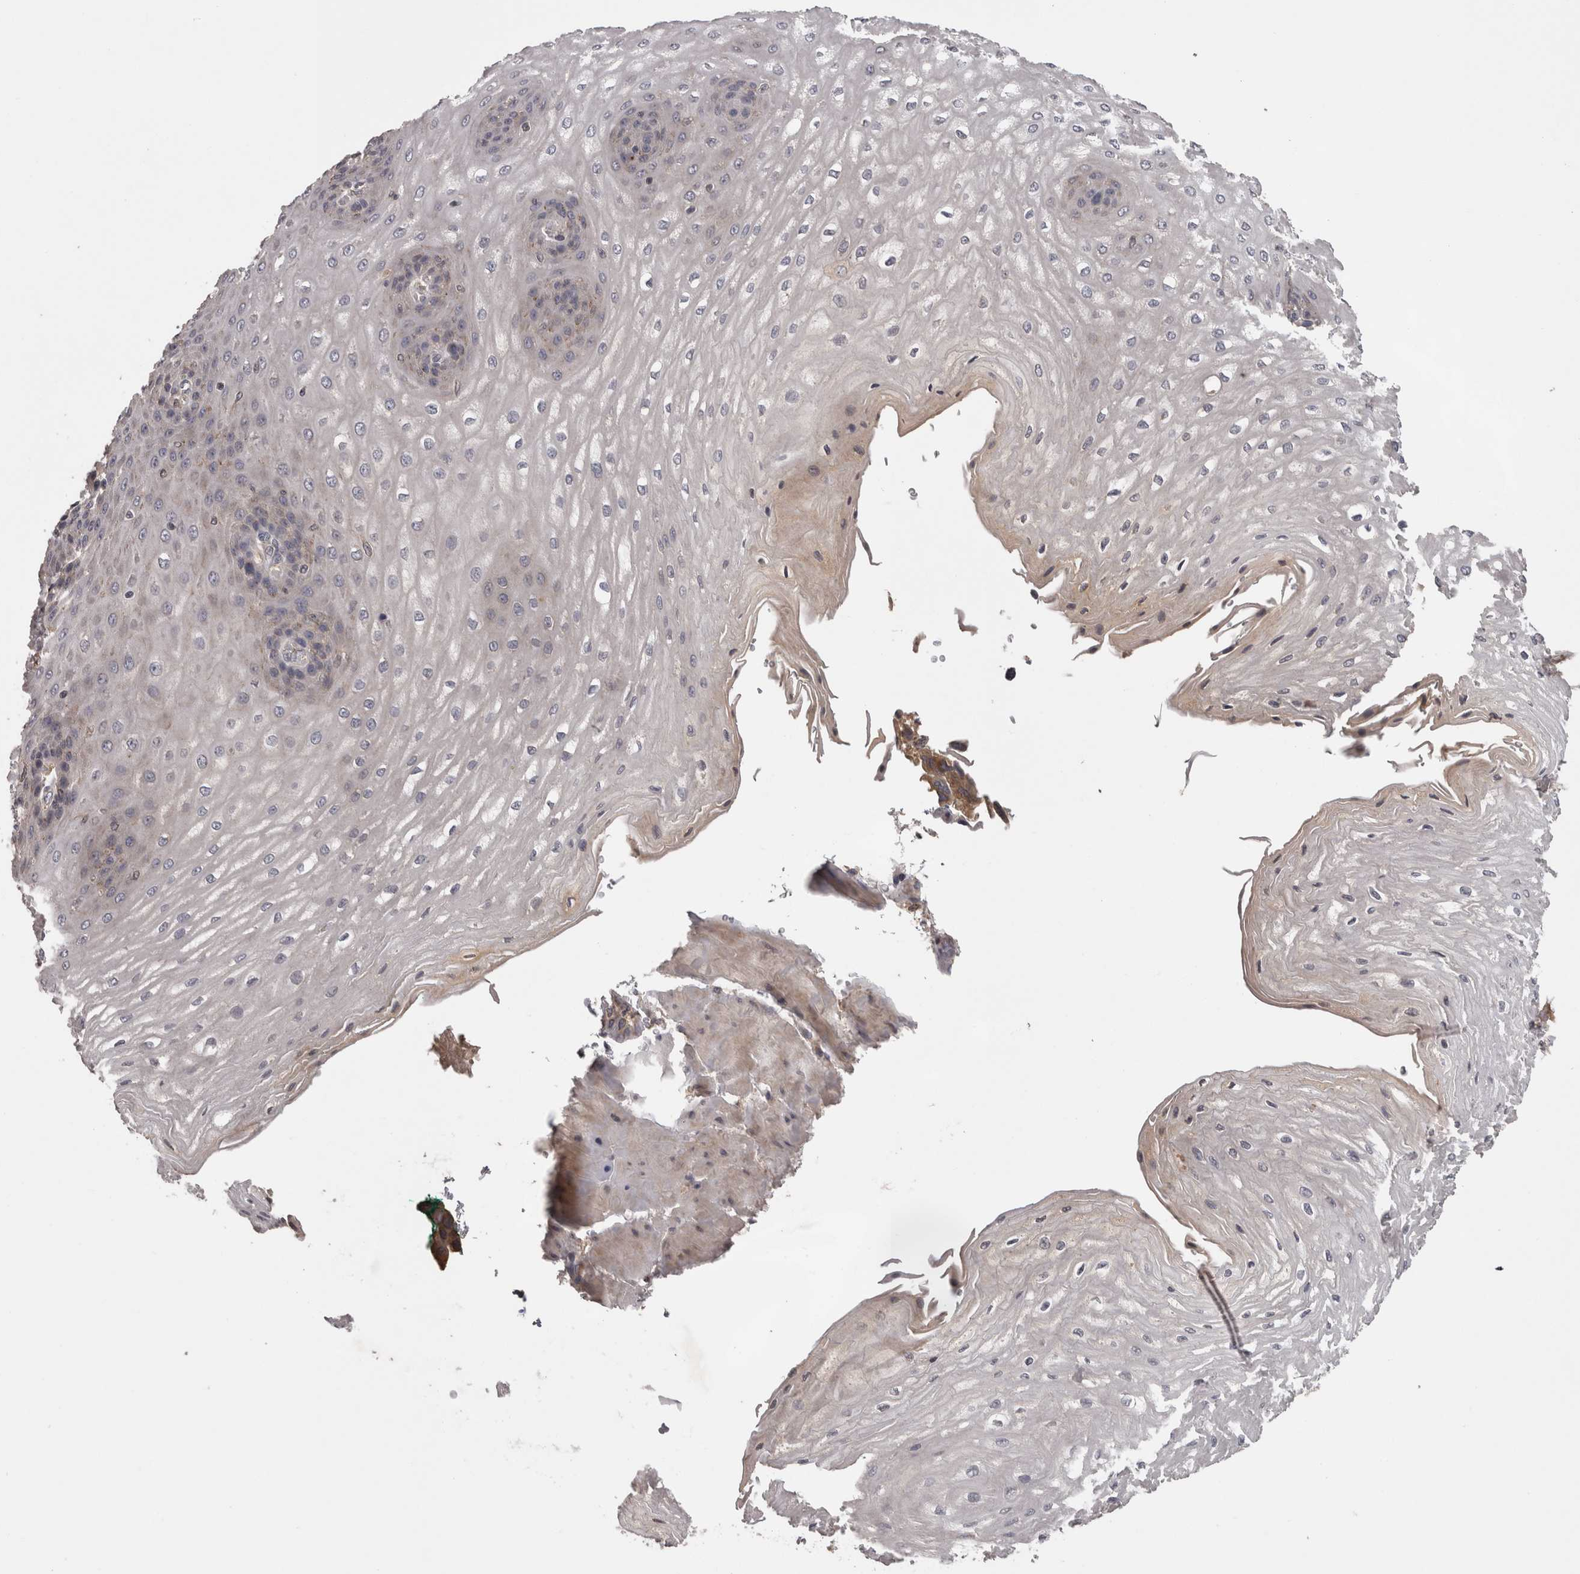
{"staining": {"intensity": "weak", "quantity": "25%-75%", "location": "cytoplasmic/membranous"}, "tissue": "esophagus", "cell_type": "Squamous epithelial cells", "image_type": "normal", "snomed": [{"axis": "morphology", "description": "Normal tissue, NOS"}, {"axis": "topography", "description": "Esophagus"}], "caption": "The image displays a brown stain indicating the presence of a protein in the cytoplasmic/membranous of squamous epithelial cells in esophagus.", "gene": "PCM1", "patient": {"sex": "male", "age": 54}}